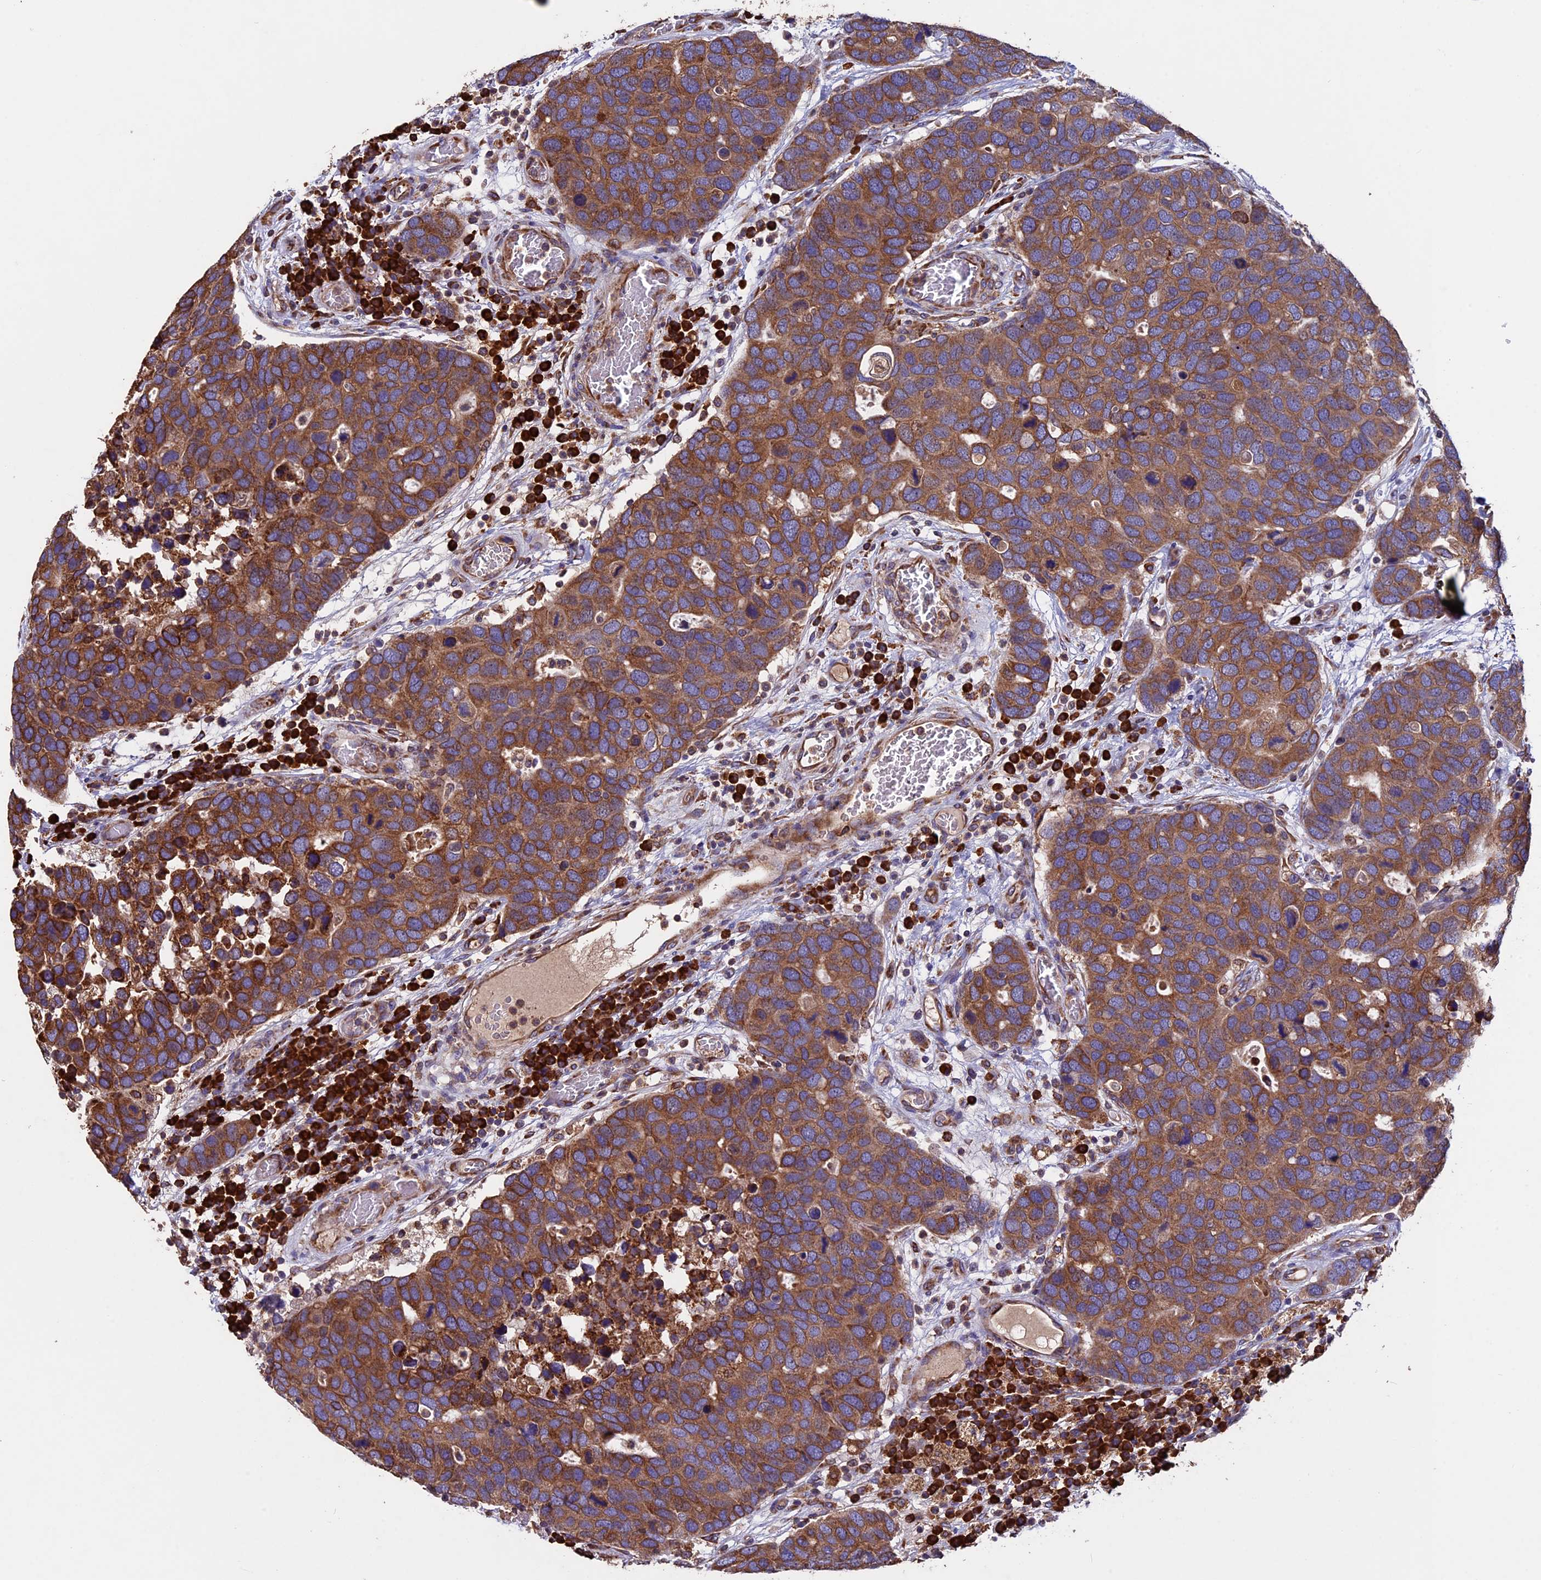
{"staining": {"intensity": "moderate", "quantity": ">75%", "location": "cytoplasmic/membranous"}, "tissue": "breast cancer", "cell_type": "Tumor cells", "image_type": "cancer", "snomed": [{"axis": "morphology", "description": "Duct carcinoma"}, {"axis": "topography", "description": "Breast"}], "caption": "A brown stain labels moderate cytoplasmic/membranous staining of a protein in breast cancer (infiltrating ductal carcinoma) tumor cells.", "gene": "BTBD3", "patient": {"sex": "female", "age": 83}}